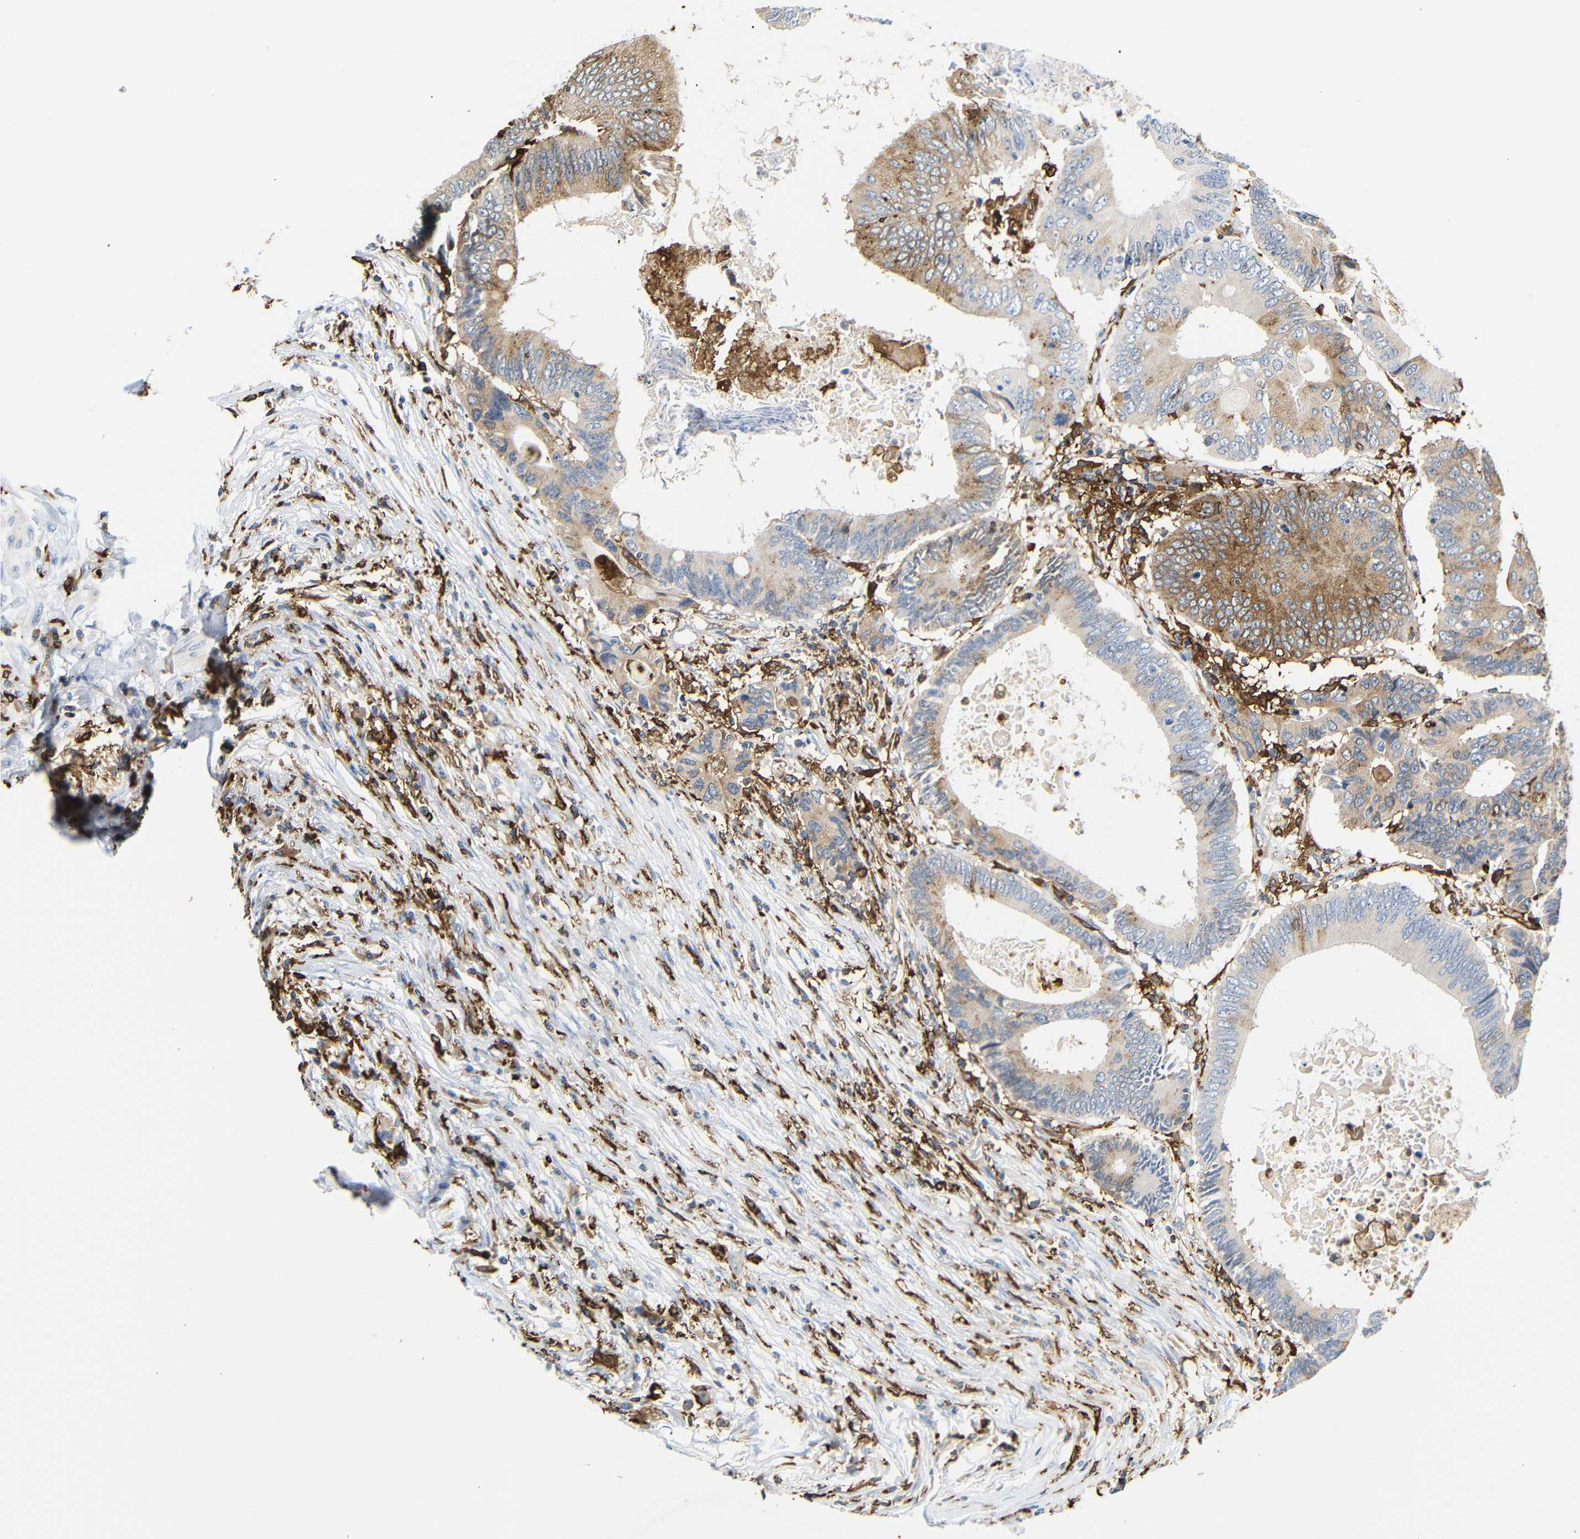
{"staining": {"intensity": "moderate", "quantity": "25%-75%", "location": "cytoplasmic/membranous"}, "tissue": "colorectal cancer", "cell_type": "Tumor cells", "image_type": "cancer", "snomed": [{"axis": "morphology", "description": "Adenocarcinoma, NOS"}, {"axis": "topography", "description": "Colon"}], "caption": "Immunohistochemistry (IHC) (DAB (3,3'-diaminobenzidine)) staining of human adenocarcinoma (colorectal) demonstrates moderate cytoplasmic/membranous protein staining in about 25%-75% of tumor cells.", "gene": "HLA-DQB1", "patient": {"sex": "female", "age": 78}}